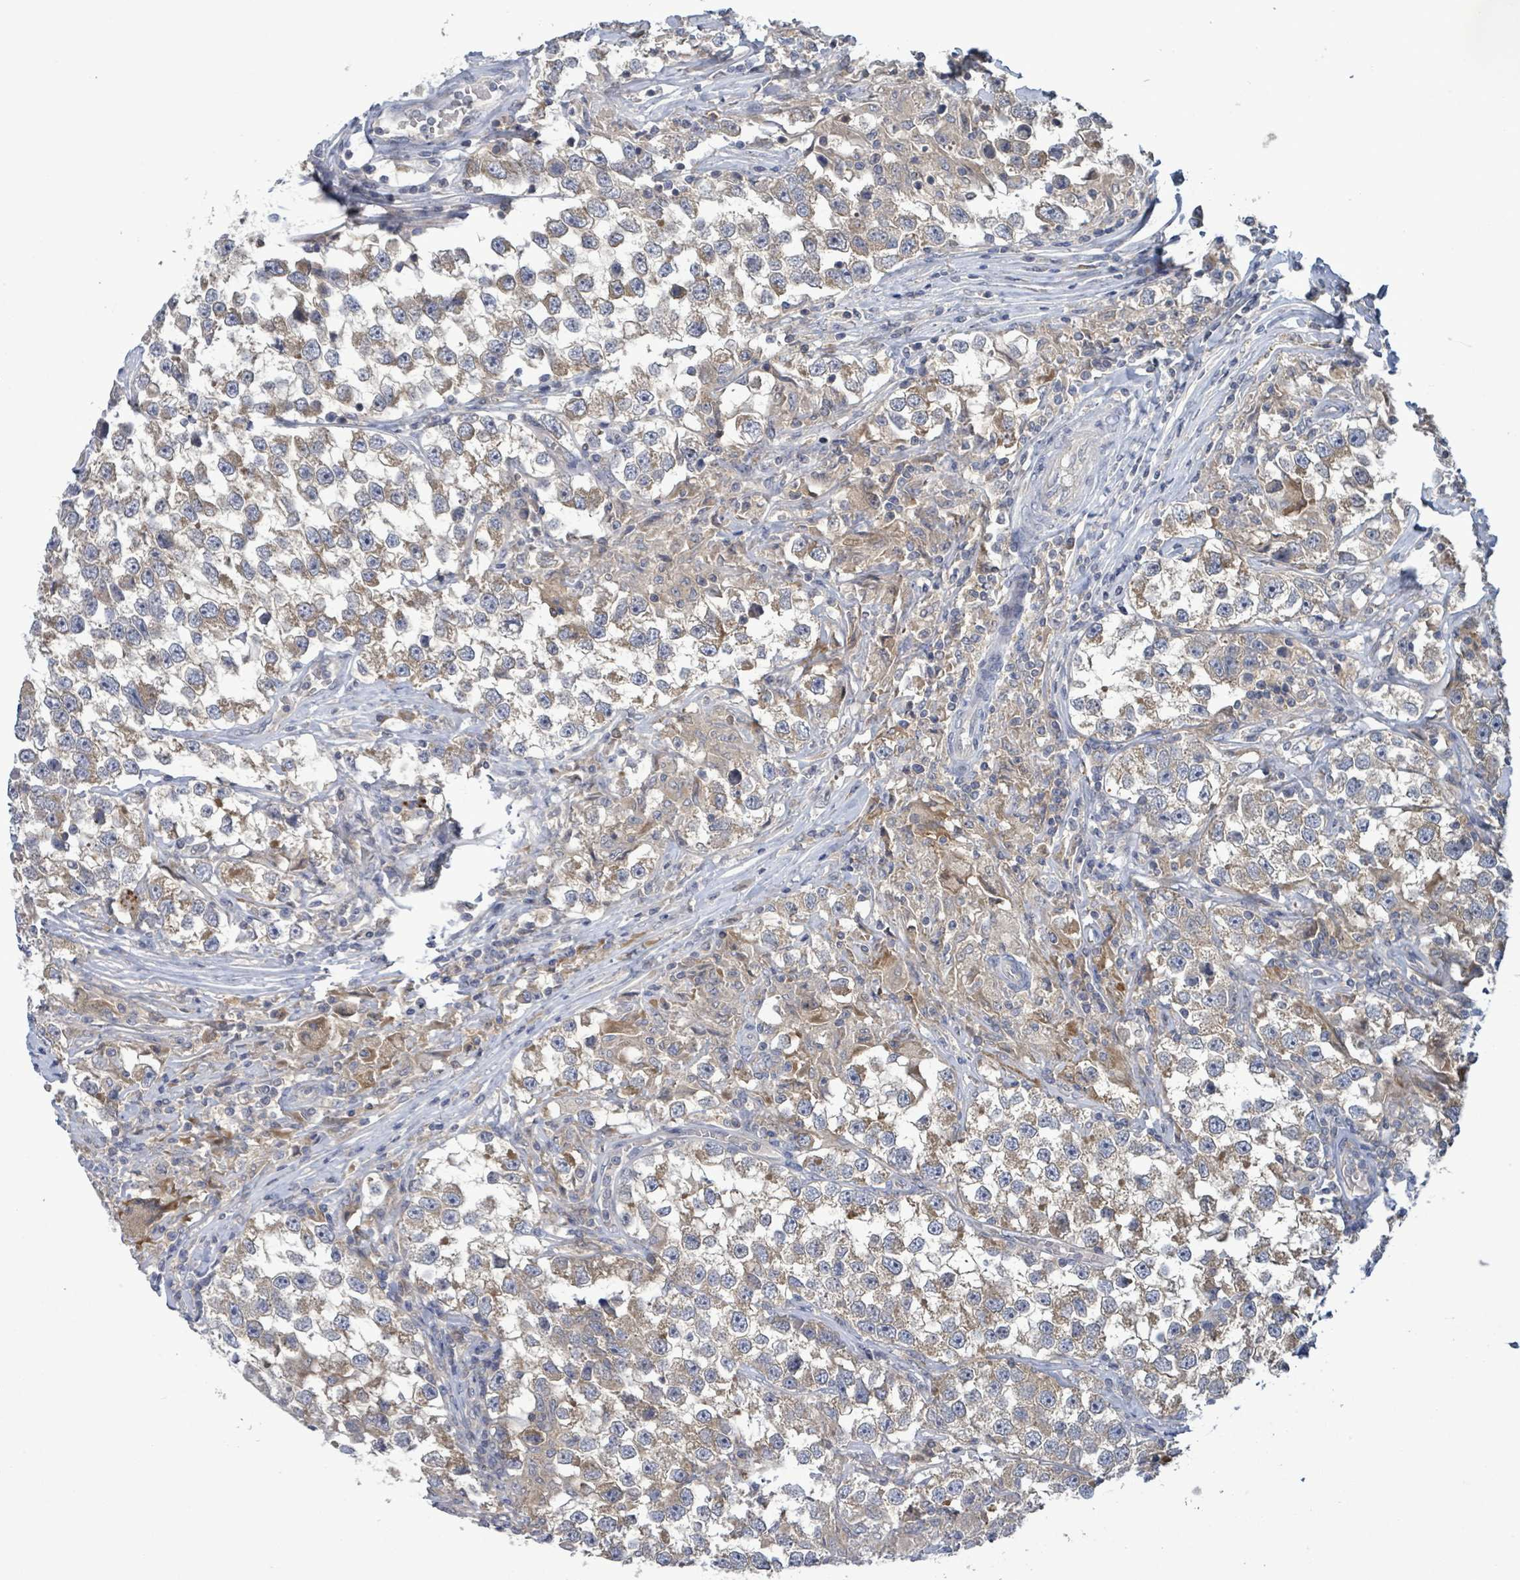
{"staining": {"intensity": "moderate", "quantity": "25%-75%", "location": "cytoplasmic/membranous"}, "tissue": "testis cancer", "cell_type": "Tumor cells", "image_type": "cancer", "snomed": [{"axis": "morphology", "description": "Seminoma, NOS"}, {"axis": "topography", "description": "Testis"}], "caption": "This histopathology image shows immunohistochemistry (IHC) staining of human testis cancer (seminoma), with medium moderate cytoplasmic/membranous expression in approximately 25%-75% of tumor cells.", "gene": "SERPINE3", "patient": {"sex": "male", "age": 46}}